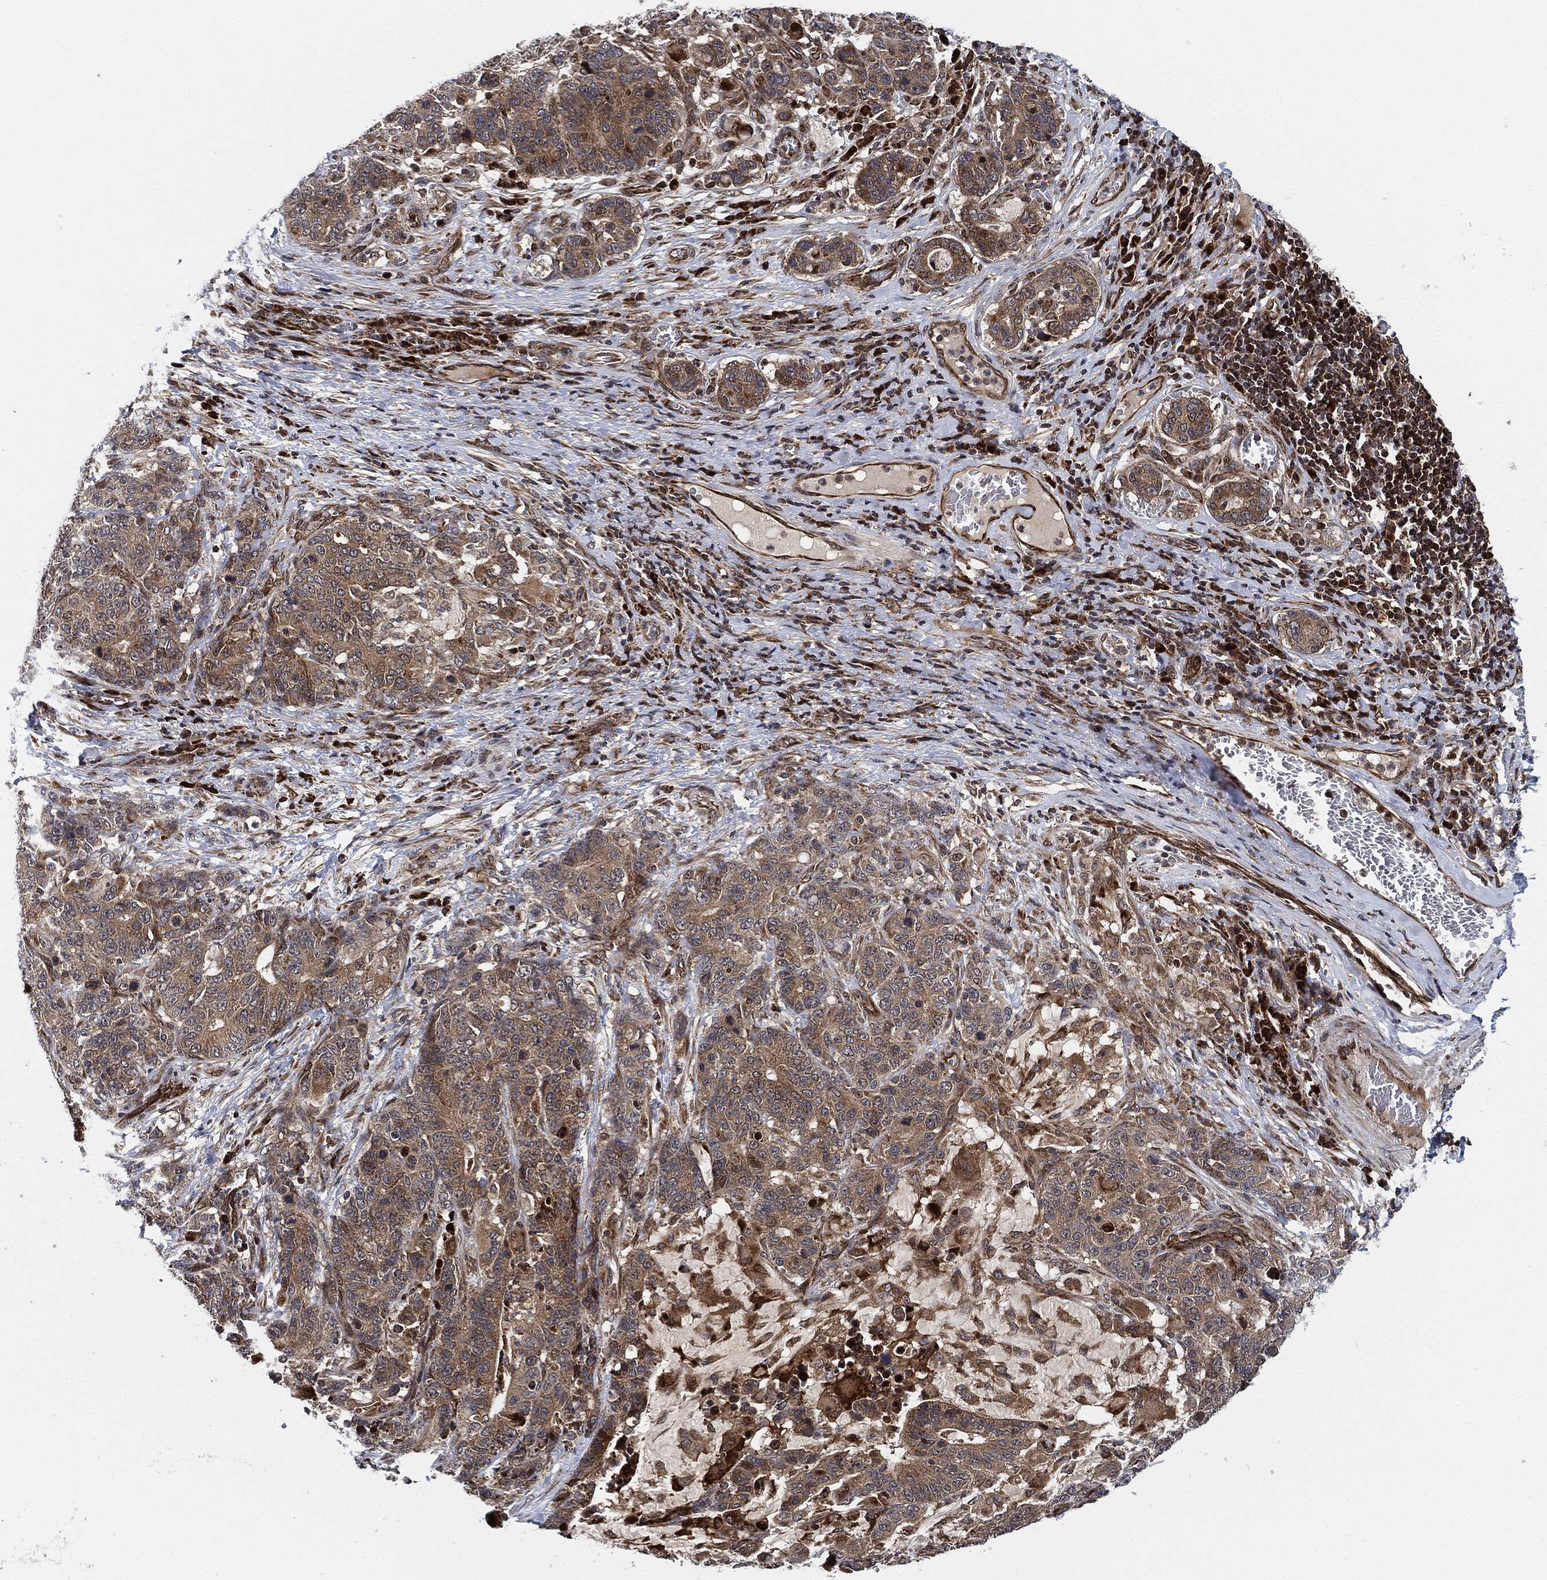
{"staining": {"intensity": "moderate", "quantity": ">75%", "location": "cytoplasmic/membranous"}, "tissue": "stomach cancer", "cell_type": "Tumor cells", "image_type": "cancer", "snomed": [{"axis": "morphology", "description": "Normal tissue, NOS"}, {"axis": "morphology", "description": "Adenocarcinoma, NOS"}, {"axis": "topography", "description": "Stomach"}], "caption": "Immunohistochemistry histopathology image of neoplastic tissue: stomach adenocarcinoma stained using IHC reveals medium levels of moderate protein expression localized specifically in the cytoplasmic/membranous of tumor cells, appearing as a cytoplasmic/membranous brown color.", "gene": "RNASEL", "patient": {"sex": "female", "age": 64}}